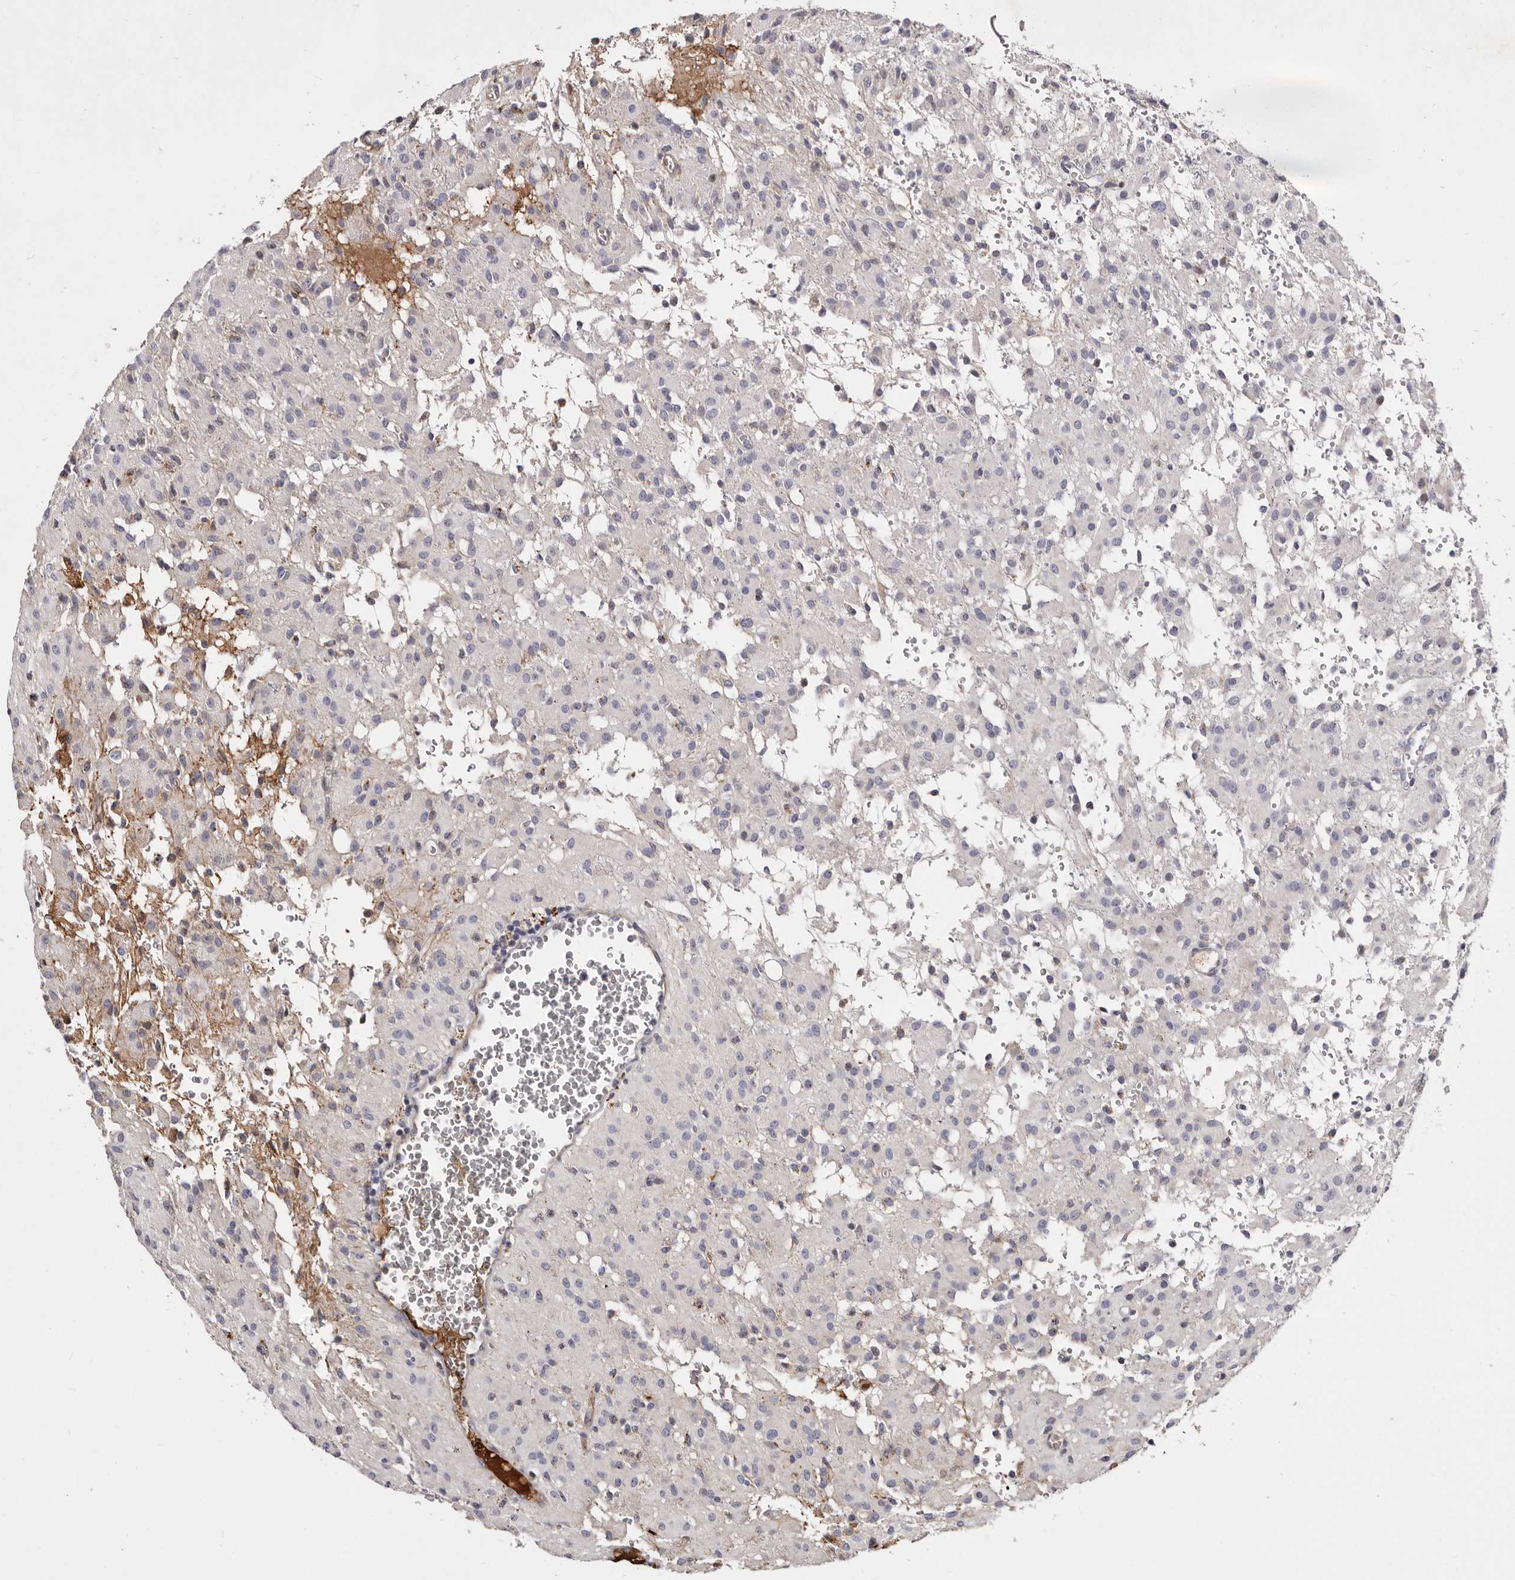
{"staining": {"intensity": "negative", "quantity": "none", "location": "none"}, "tissue": "glioma", "cell_type": "Tumor cells", "image_type": "cancer", "snomed": [{"axis": "morphology", "description": "Glioma, malignant, High grade"}, {"axis": "topography", "description": "Brain"}], "caption": "Tumor cells are negative for brown protein staining in glioma.", "gene": "NUBPL", "patient": {"sex": "female", "age": 59}}